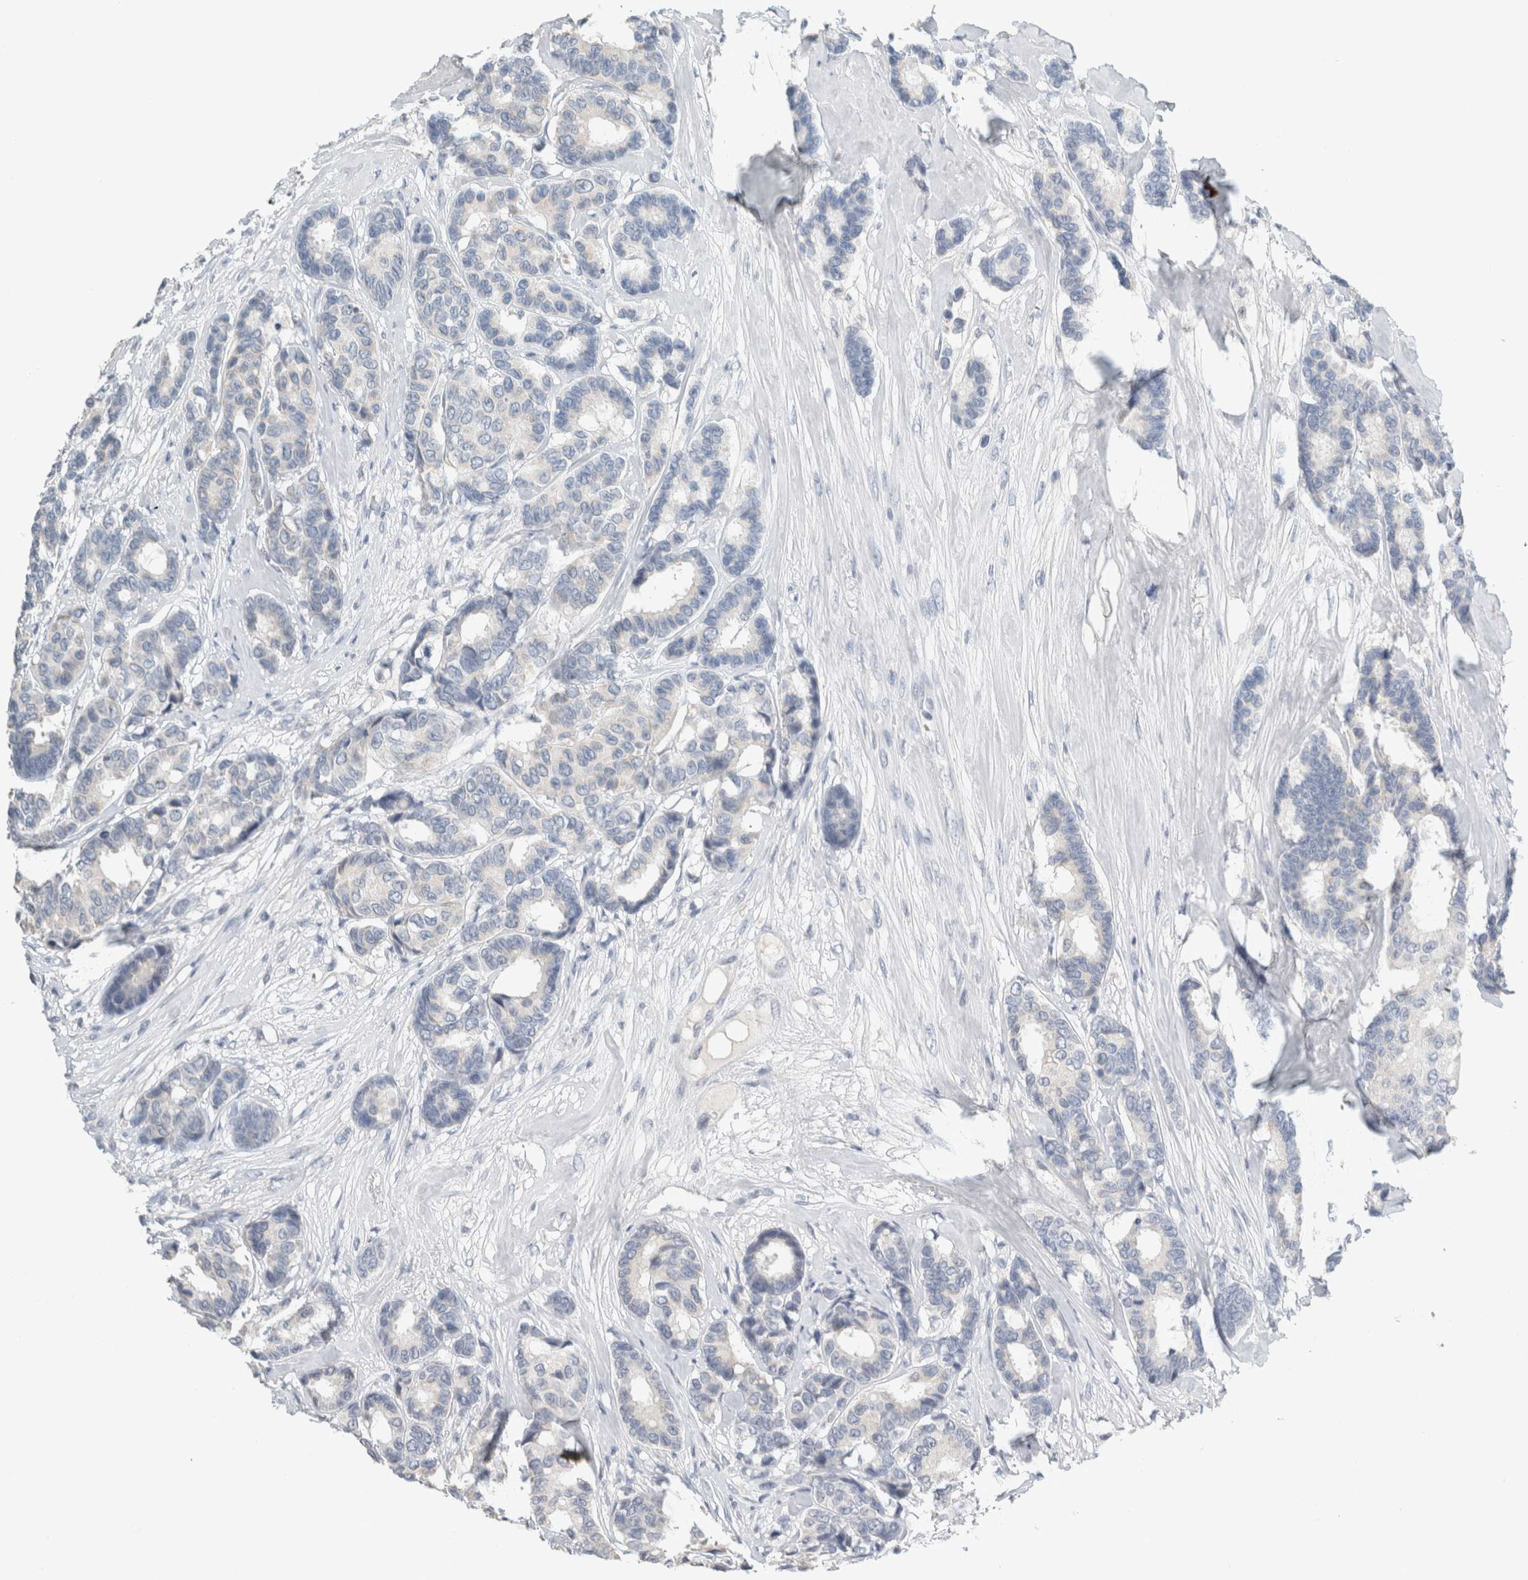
{"staining": {"intensity": "negative", "quantity": "none", "location": "none"}, "tissue": "breast cancer", "cell_type": "Tumor cells", "image_type": "cancer", "snomed": [{"axis": "morphology", "description": "Duct carcinoma"}, {"axis": "topography", "description": "Breast"}], "caption": "Protein analysis of breast cancer (intraductal carcinoma) demonstrates no significant expression in tumor cells.", "gene": "CRAT", "patient": {"sex": "female", "age": 87}}